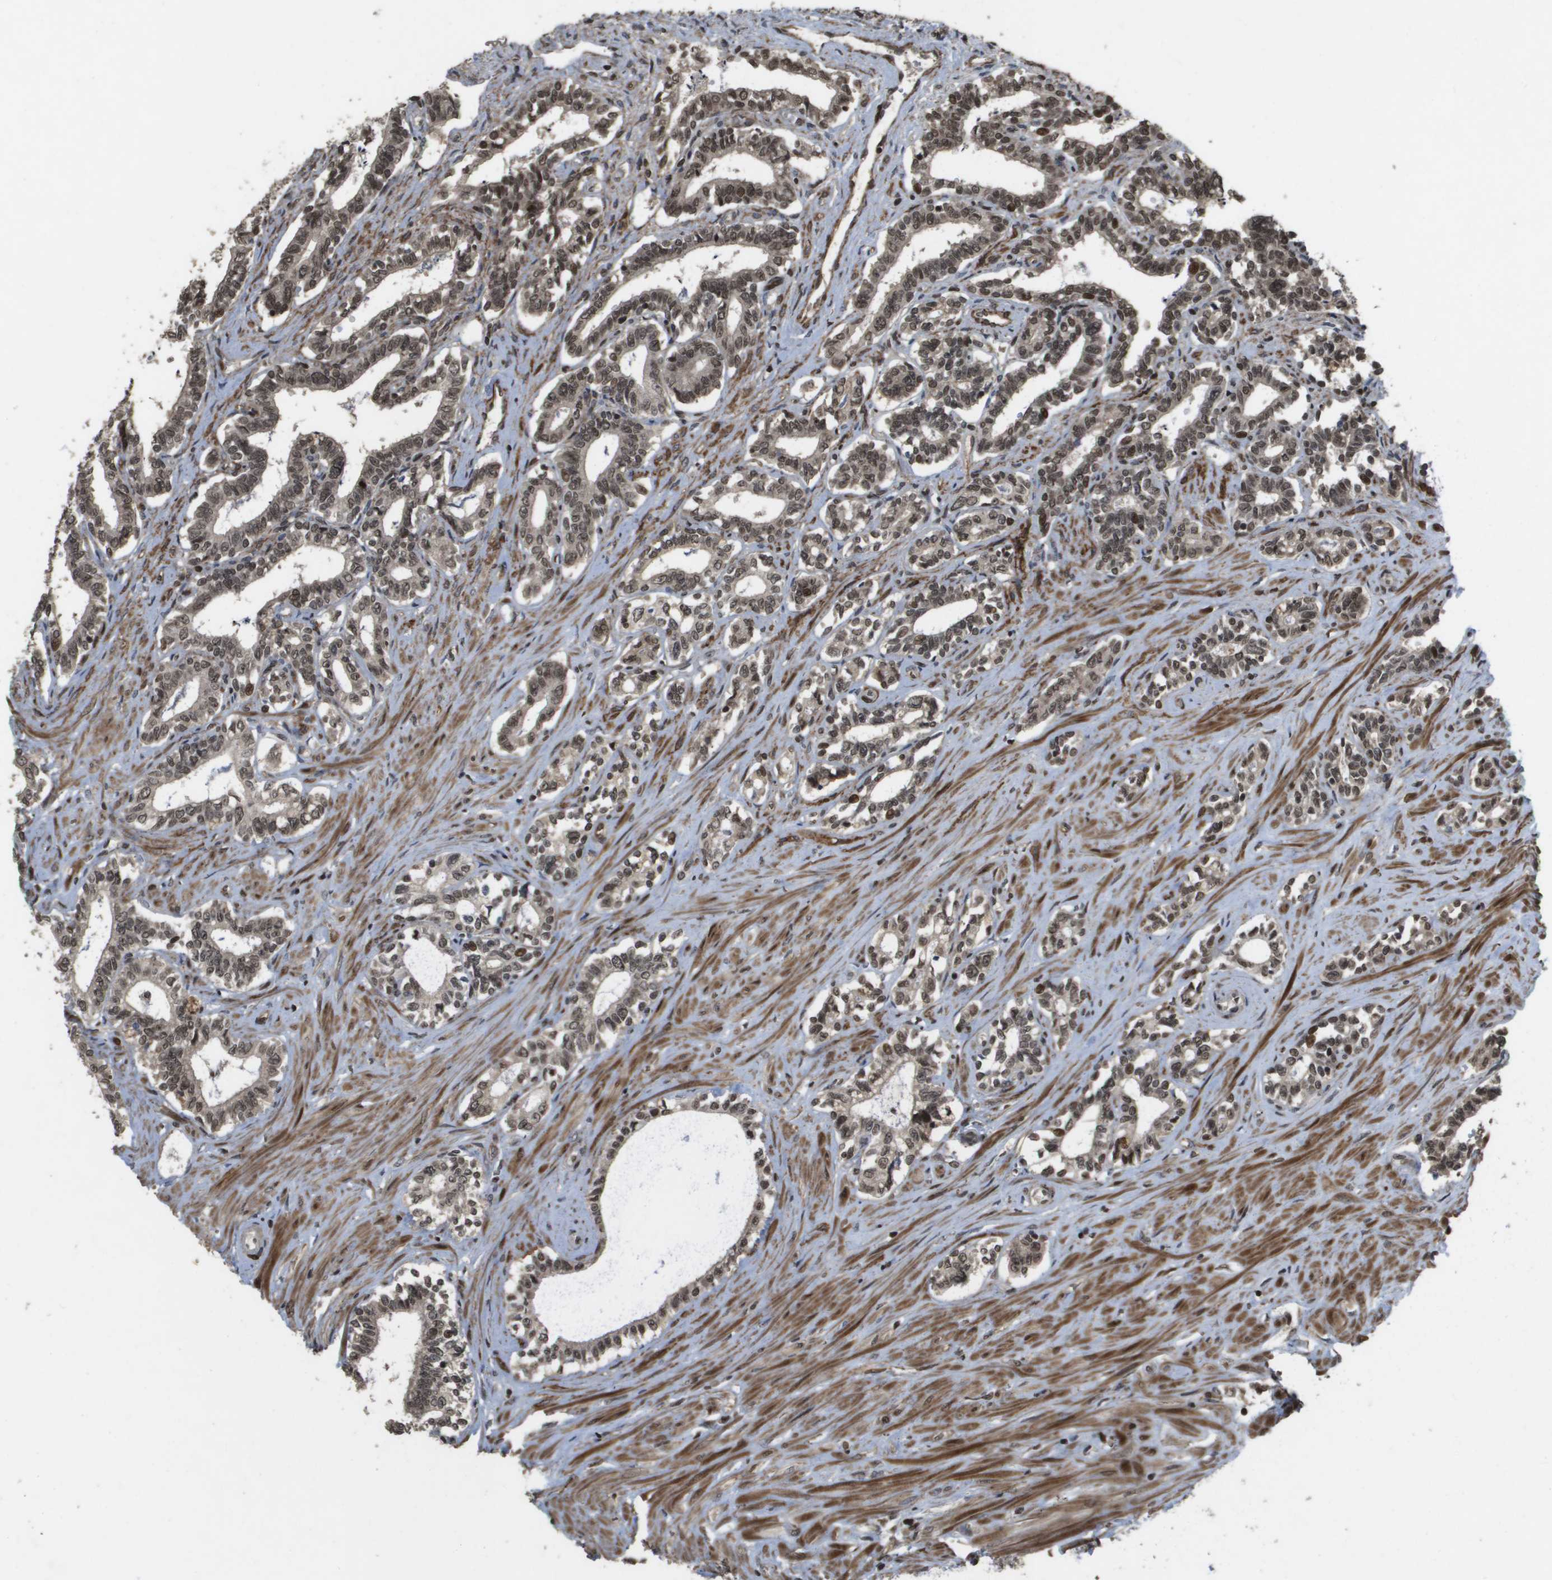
{"staining": {"intensity": "weak", "quantity": ">75%", "location": "nuclear"}, "tissue": "seminal vesicle", "cell_type": "Glandular cells", "image_type": "normal", "snomed": [{"axis": "morphology", "description": "Normal tissue, NOS"}, {"axis": "morphology", "description": "Adenocarcinoma, High grade"}, {"axis": "topography", "description": "Prostate"}, {"axis": "topography", "description": "Seminal veicle"}], "caption": "Immunohistochemistry (IHC) image of unremarkable seminal vesicle stained for a protein (brown), which demonstrates low levels of weak nuclear staining in approximately >75% of glandular cells.", "gene": "KAT5", "patient": {"sex": "male", "age": 55}}